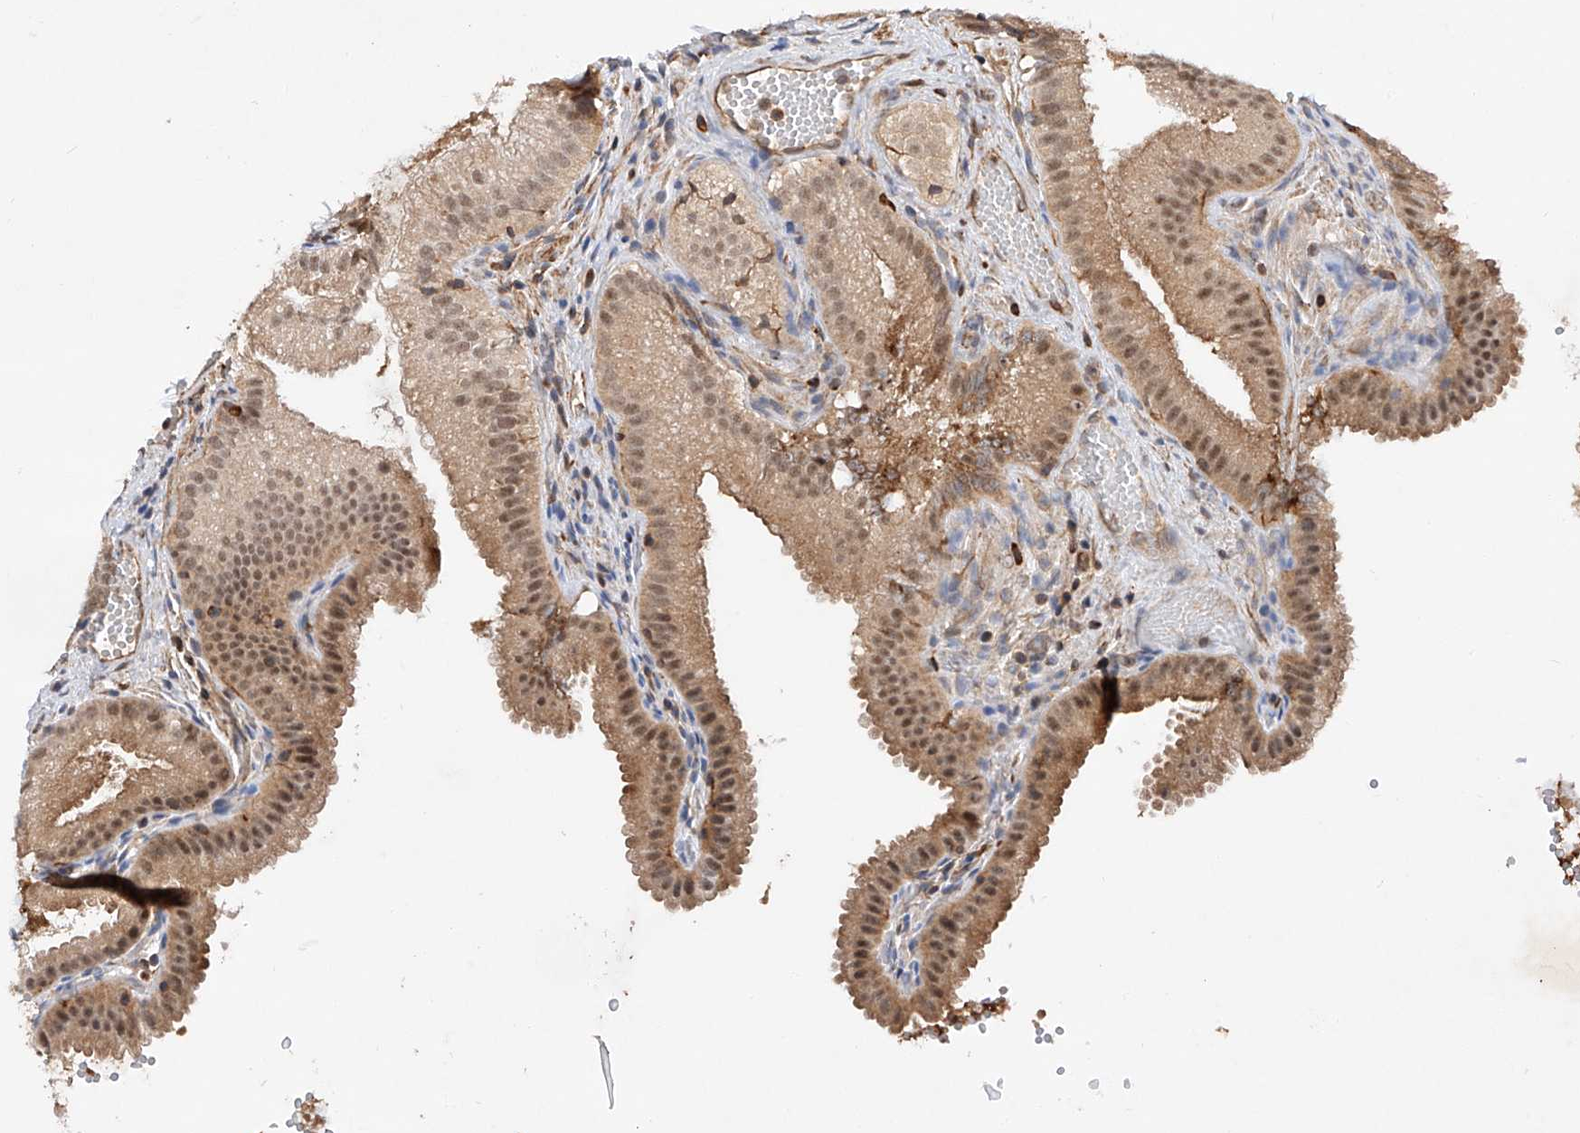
{"staining": {"intensity": "moderate", "quantity": ">75%", "location": "cytoplasmic/membranous,nuclear"}, "tissue": "gallbladder", "cell_type": "Glandular cells", "image_type": "normal", "snomed": [{"axis": "morphology", "description": "Normal tissue, NOS"}, {"axis": "topography", "description": "Gallbladder"}], "caption": "This histopathology image shows immunohistochemistry (IHC) staining of unremarkable human gallbladder, with medium moderate cytoplasmic/membranous,nuclear expression in about >75% of glandular cells.", "gene": "AMD1", "patient": {"sex": "female", "age": 30}}